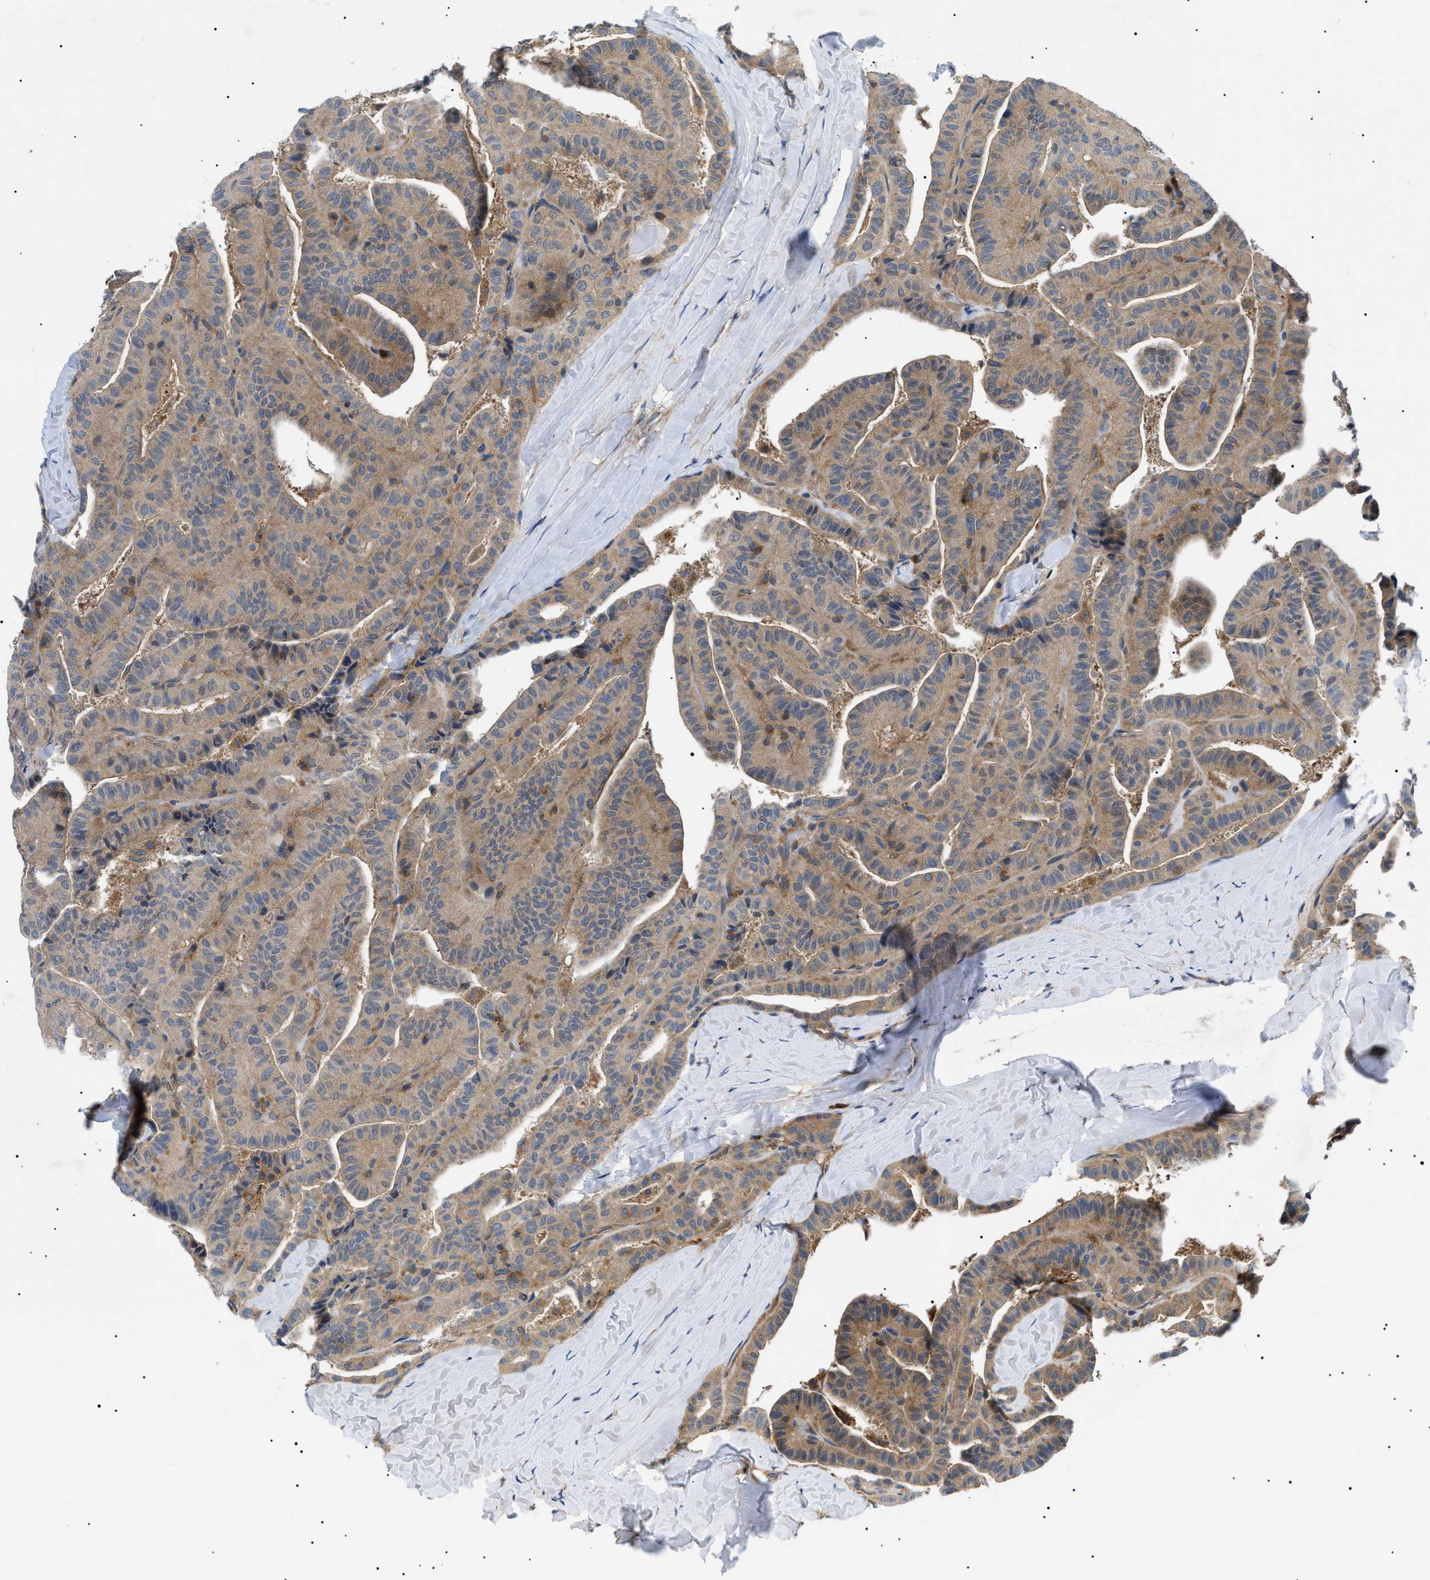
{"staining": {"intensity": "weak", "quantity": ">75%", "location": "cytoplasmic/membranous"}, "tissue": "thyroid cancer", "cell_type": "Tumor cells", "image_type": "cancer", "snomed": [{"axis": "morphology", "description": "Papillary adenocarcinoma, NOS"}, {"axis": "topography", "description": "Thyroid gland"}], "caption": "The micrograph demonstrates a brown stain indicating the presence of a protein in the cytoplasmic/membranous of tumor cells in thyroid papillary adenocarcinoma. Using DAB (3,3'-diaminobenzidine) (brown) and hematoxylin (blue) stains, captured at high magnification using brightfield microscopy.", "gene": "RIPK1", "patient": {"sex": "male", "age": 77}}